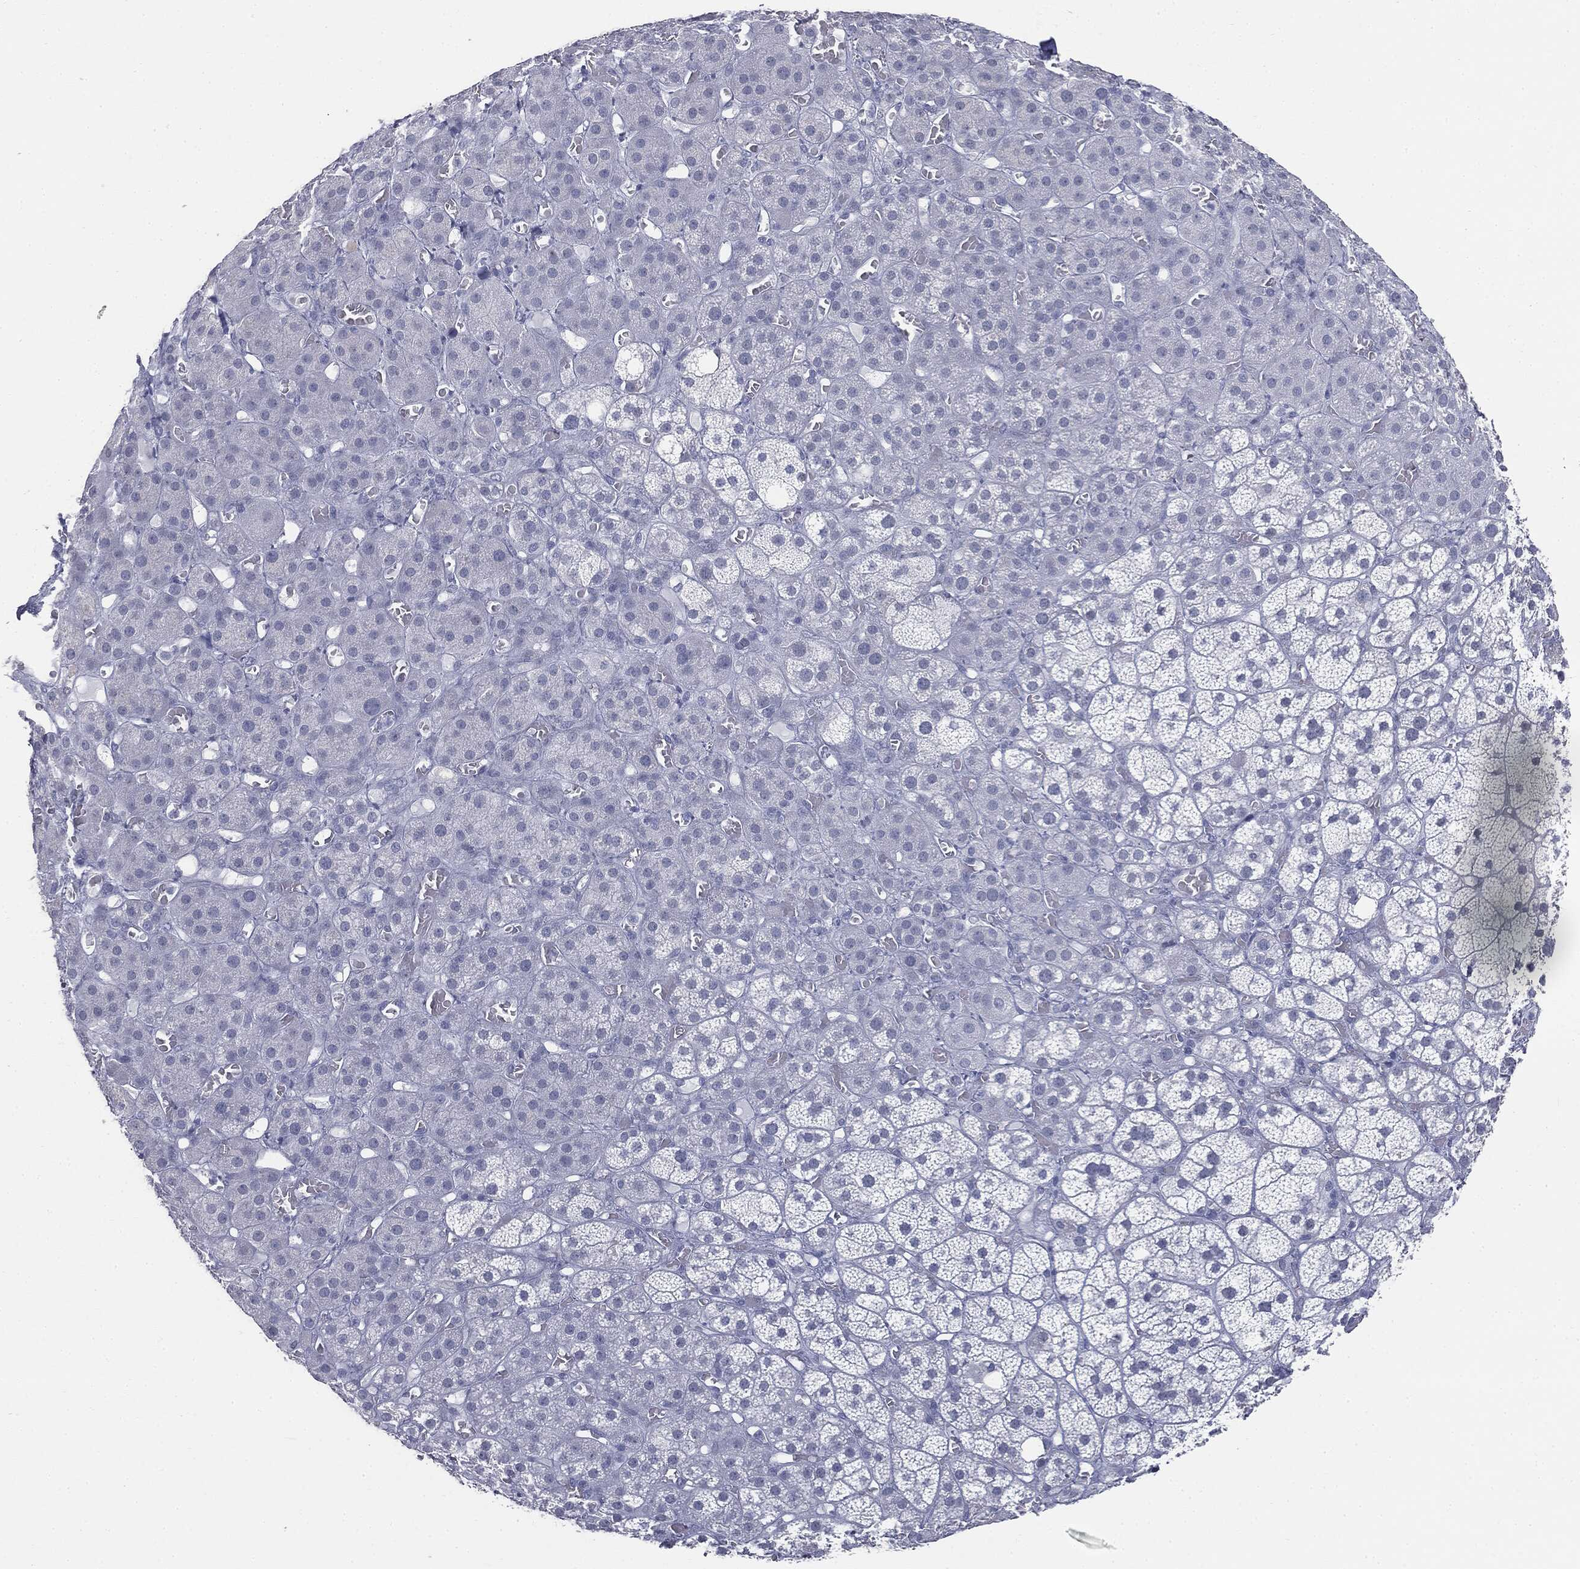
{"staining": {"intensity": "negative", "quantity": "none", "location": "none"}, "tissue": "adrenal gland", "cell_type": "Glandular cells", "image_type": "normal", "snomed": [{"axis": "morphology", "description": "Normal tissue, NOS"}, {"axis": "topography", "description": "Adrenal gland"}], "caption": "Protein analysis of normal adrenal gland displays no significant expression in glandular cells.", "gene": "TPO", "patient": {"sex": "male", "age": 70}}